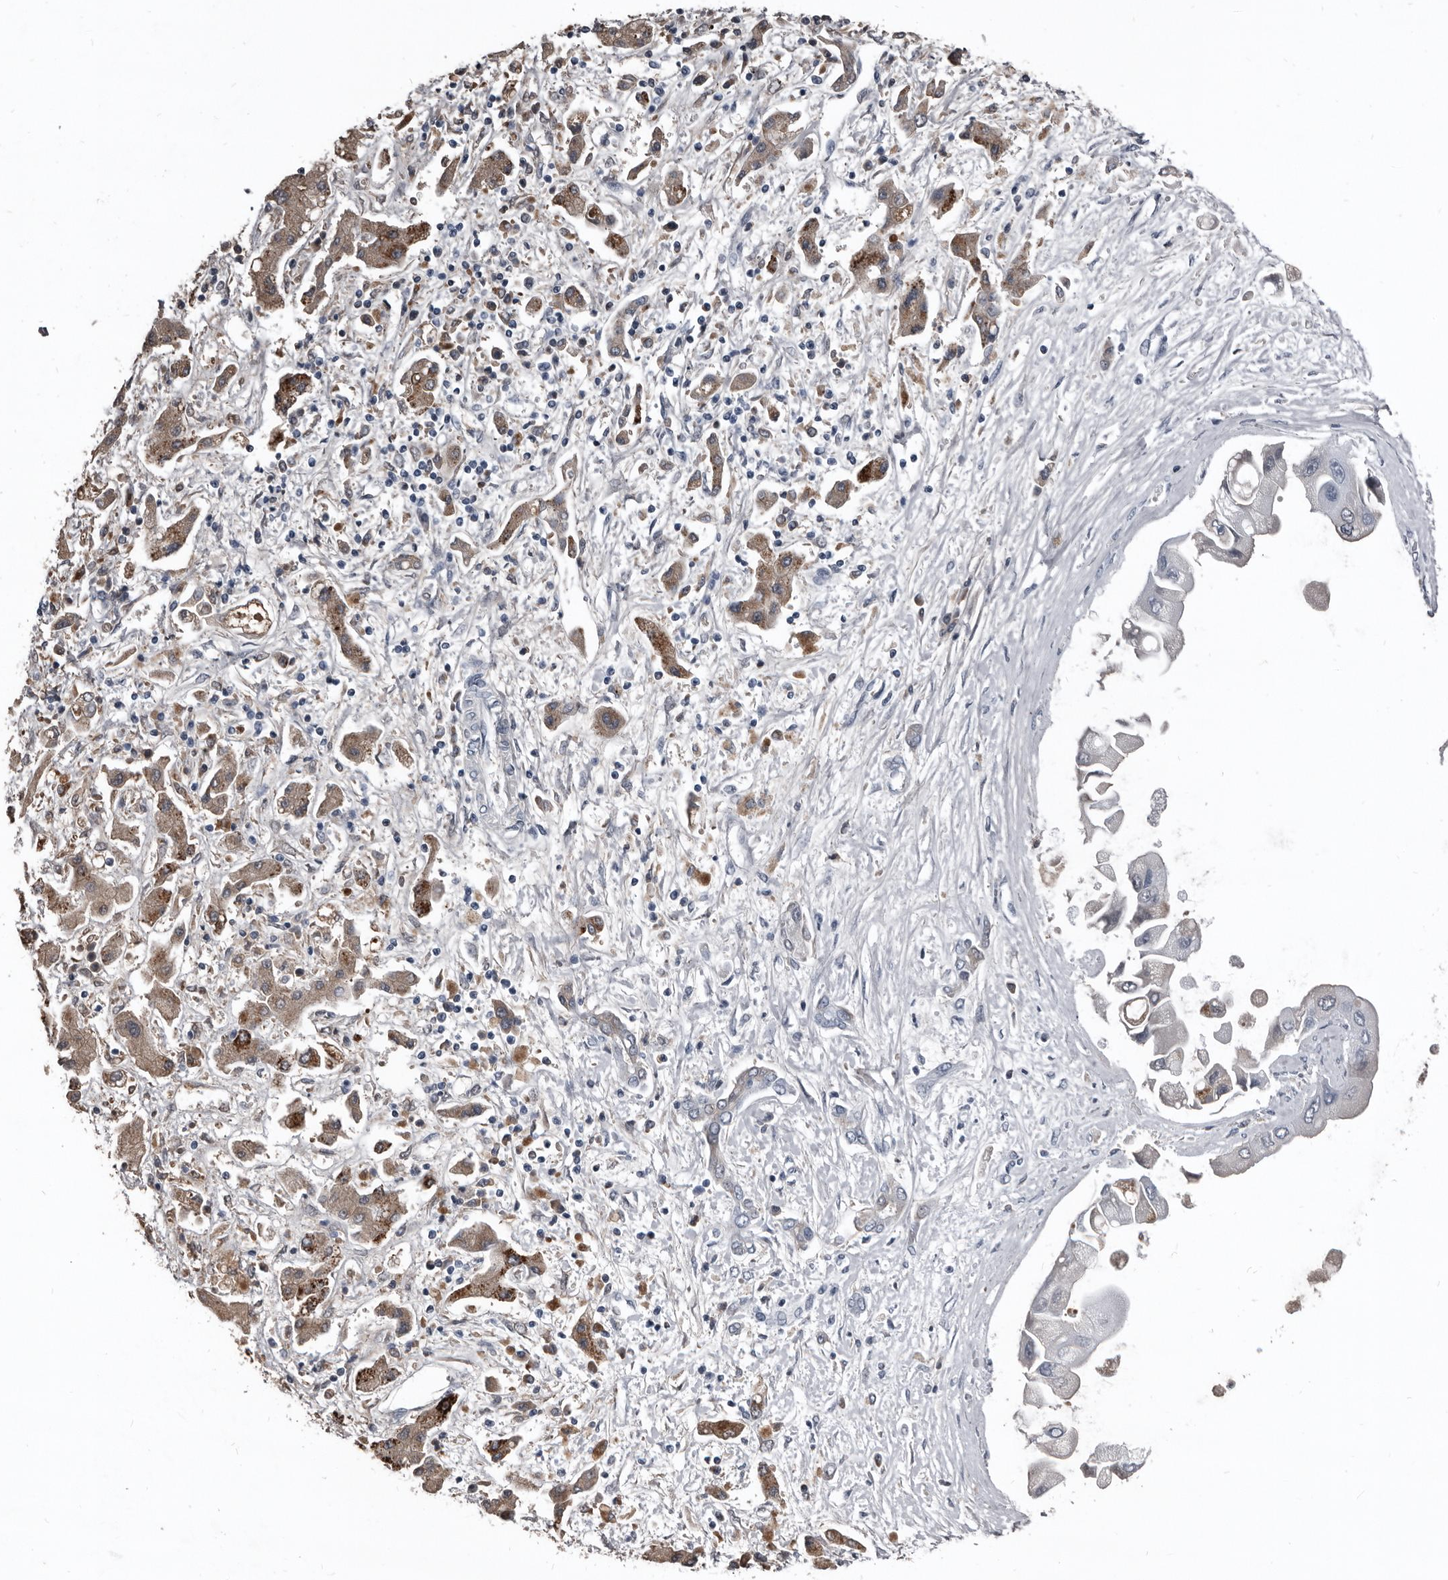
{"staining": {"intensity": "moderate", "quantity": "25%-75%", "location": "cytoplasmic/membranous"}, "tissue": "liver cancer", "cell_type": "Tumor cells", "image_type": "cancer", "snomed": [{"axis": "morphology", "description": "Cholangiocarcinoma"}, {"axis": "topography", "description": "Liver"}], "caption": "Immunohistochemical staining of human liver cancer shows moderate cytoplasmic/membranous protein expression in about 25%-75% of tumor cells. The staining was performed using DAB (3,3'-diaminobenzidine) to visualize the protein expression in brown, while the nuclei were stained in blue with hematoxylin (Magnification: 20x).", "gene": "GREB1", "patient": {"sex": "male", "age": 50}}